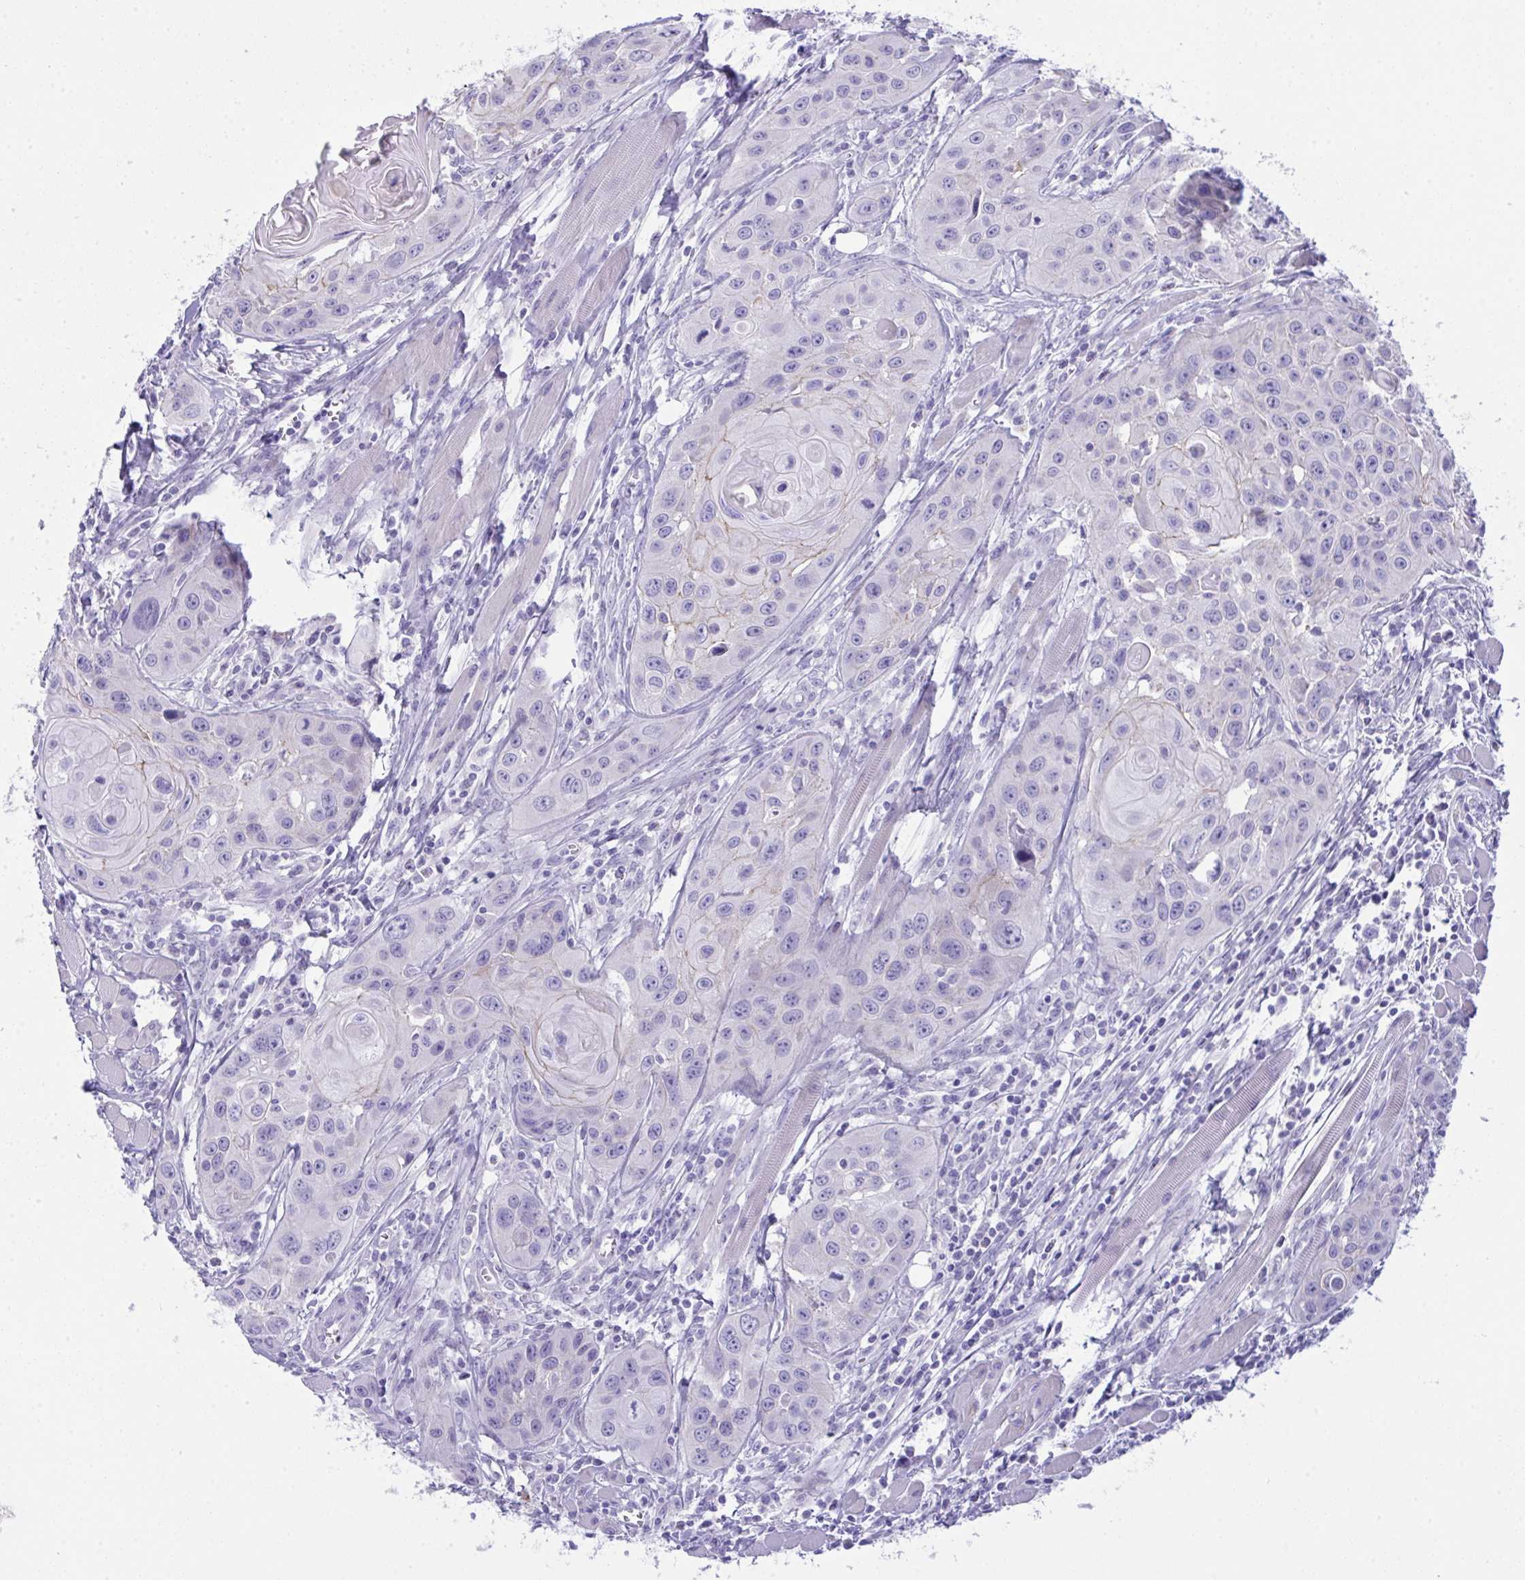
{"staining": {"intensity": "negative", "quantity": "none", "location": "none"}, "tissue": "head and neck cancer", "cell_type": "Tumor cells", "image_type": "cancer", "snomed": [{"axis": "morphology", "description": "Squamous cell carcinoma, NOS"}, {"axis": "topography", "description": "Oral tissue"}, {"axis": "topography", "description": "Head-Neck"}], "caption": "This is an immunohistochemistry (IHC) micrograph of human head and neck squamous cell carcinoma. There is no staining in tumor cells.", "gene": "GLB1L2", "patient": {"sex": "male", "age": 58}}